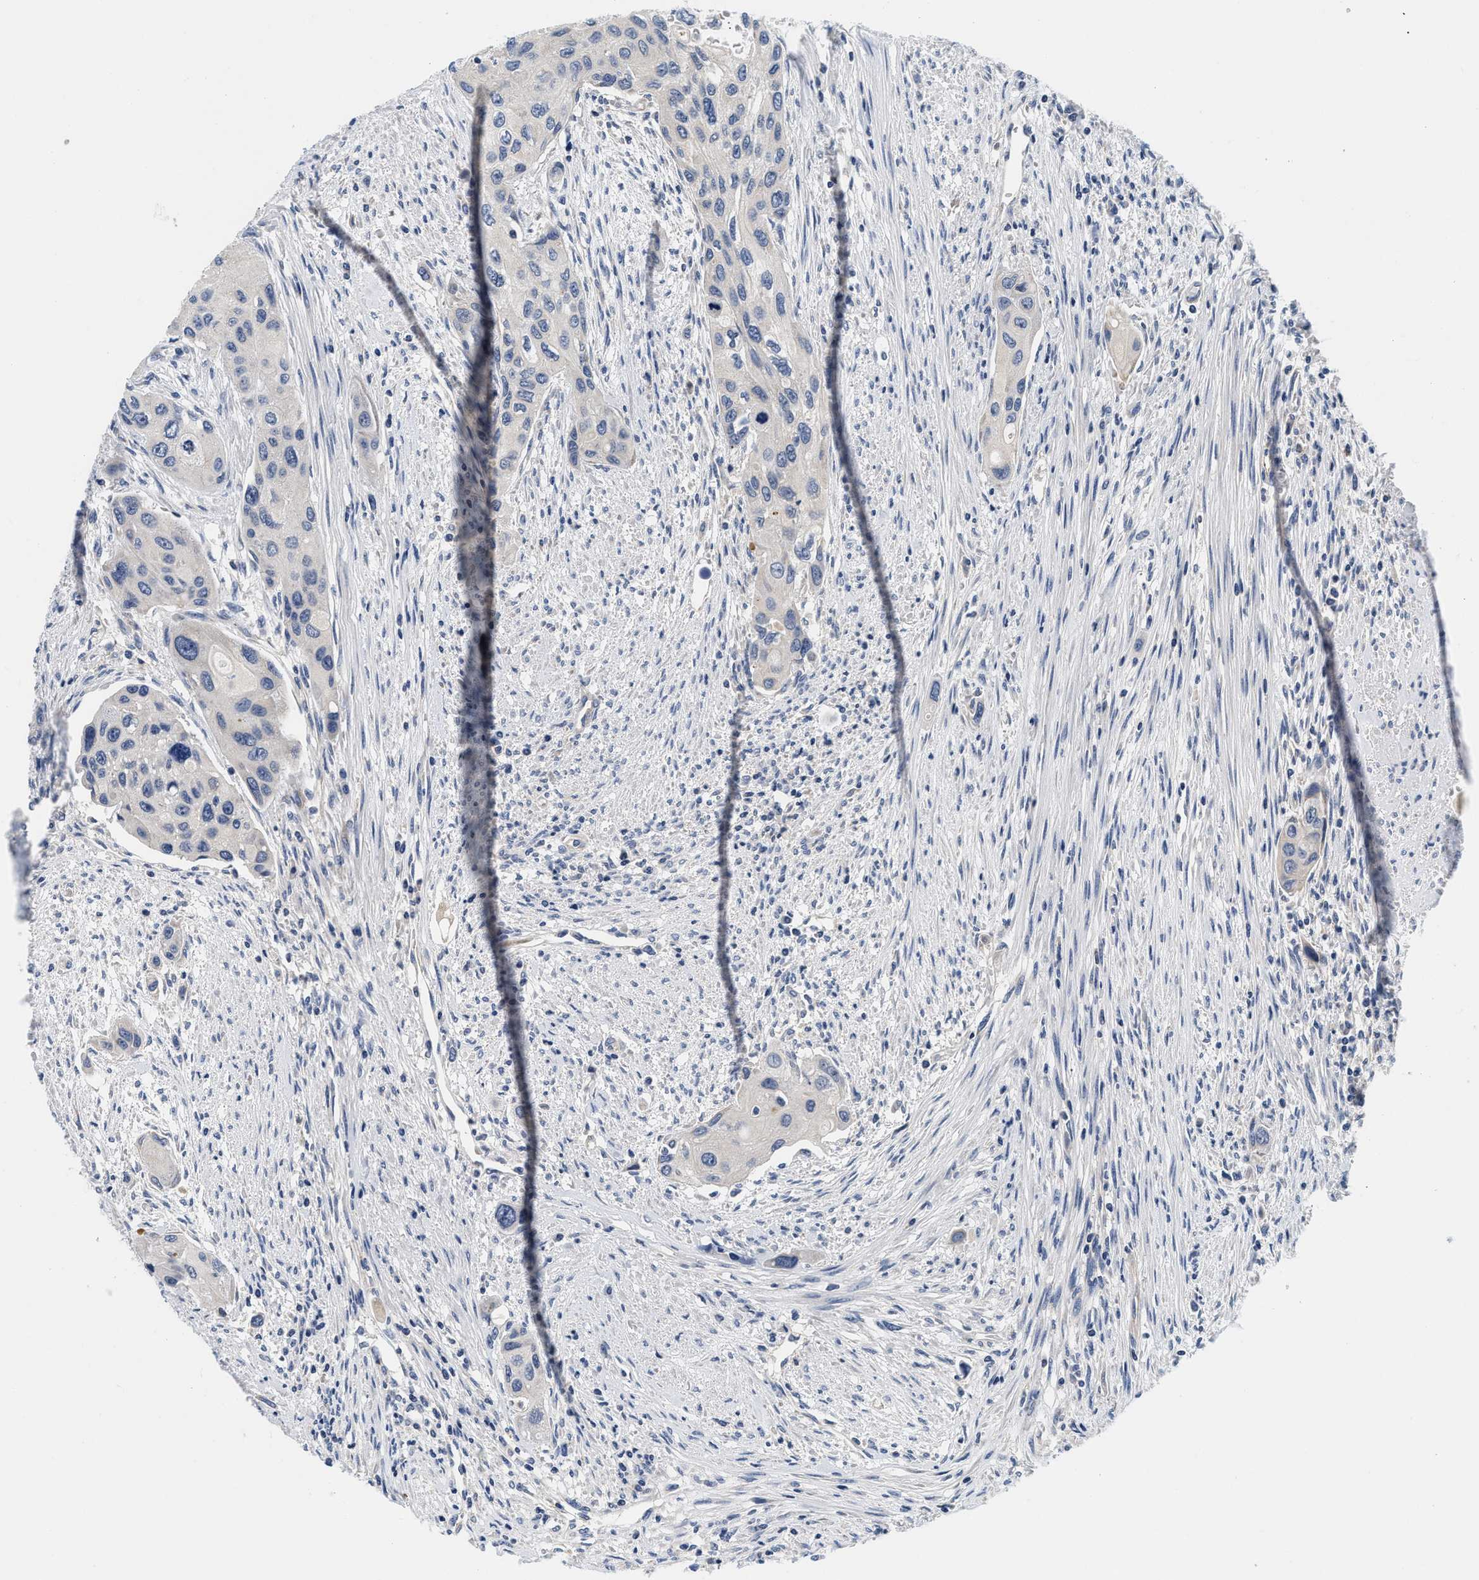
{"staining": {"intensity": "negative", "quantity": "none", "location": "none"}, "tissue": "urothelial cancer", "cell_type": "Tumor cells", "image_type": "cancer", "snomed": [{"axis": "morphology", "description": "Urothelial carcinoma, High grade"}, {"axis": "topography", "description": "Urinary bladder"}], "caption": "Protein analysis of urothelial carcinoma (high-grade) displays no significant staining in tumor cells. (DAB IHC visualized using brightfield microscopy, high magnification).", "gene": "PDP1", "patient": {"sex": "female", "age": 56}}